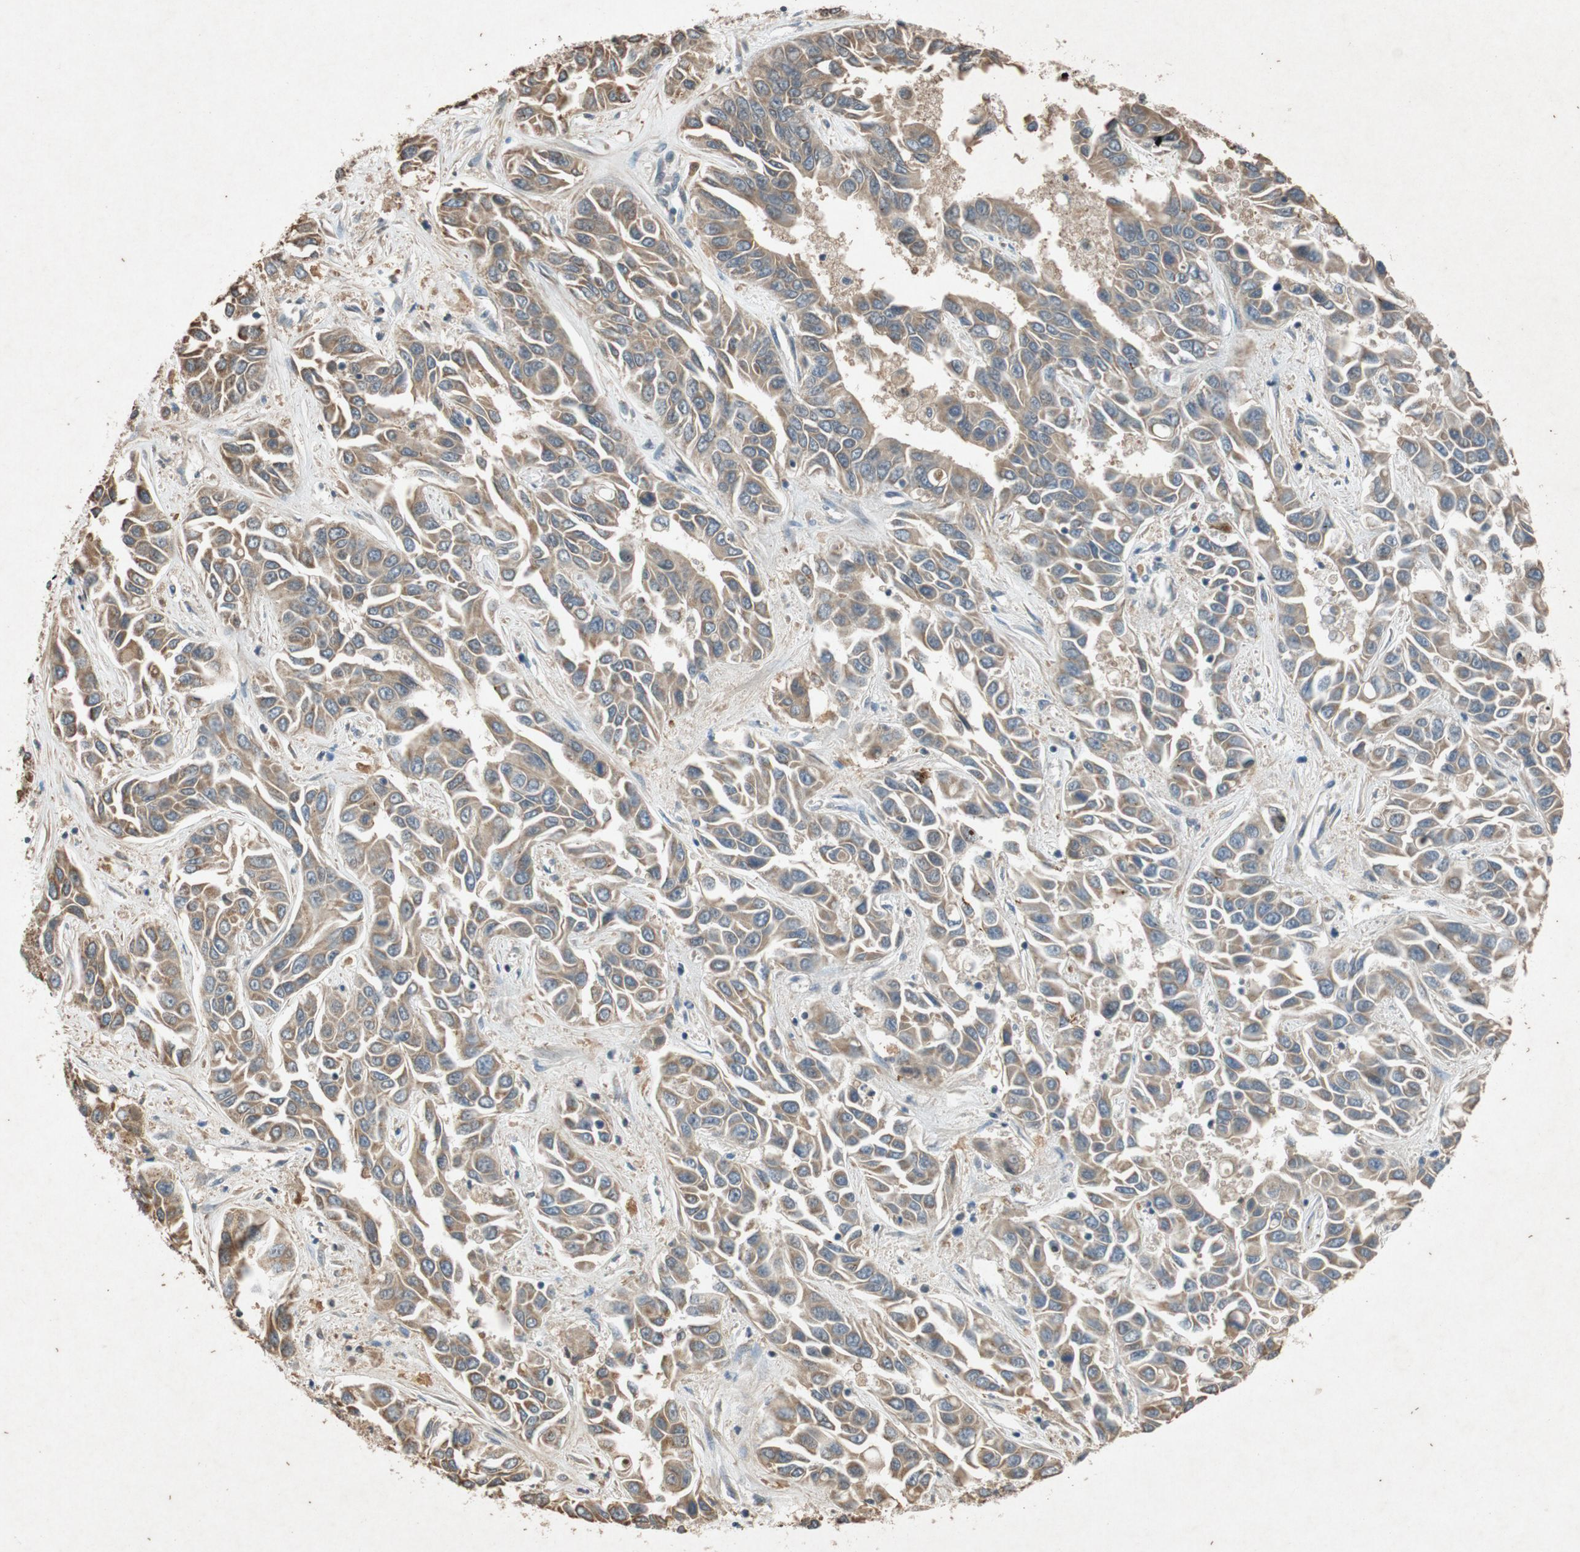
{"staining": {"intensity": "moderate", "quantity": ">75%", "location": "cytoplasmic/membranous"}, "tissue": "liver cancer", "cell_type": "Tumor cells", "image_type": "cancer", "snomed": [{"axis": "morphology", "description": "Cholangiocarcinoma"}, {"axis": "topography", "description": "Liver"}], "caption": "This is an image of IHC staining of cholangiocarcinoma (liver), which shows moderate expression in the cytoplasmic/membranous of tumor cells.", "gene": "ATP2C1", "patient": {"sex": "female", "age": 52}}